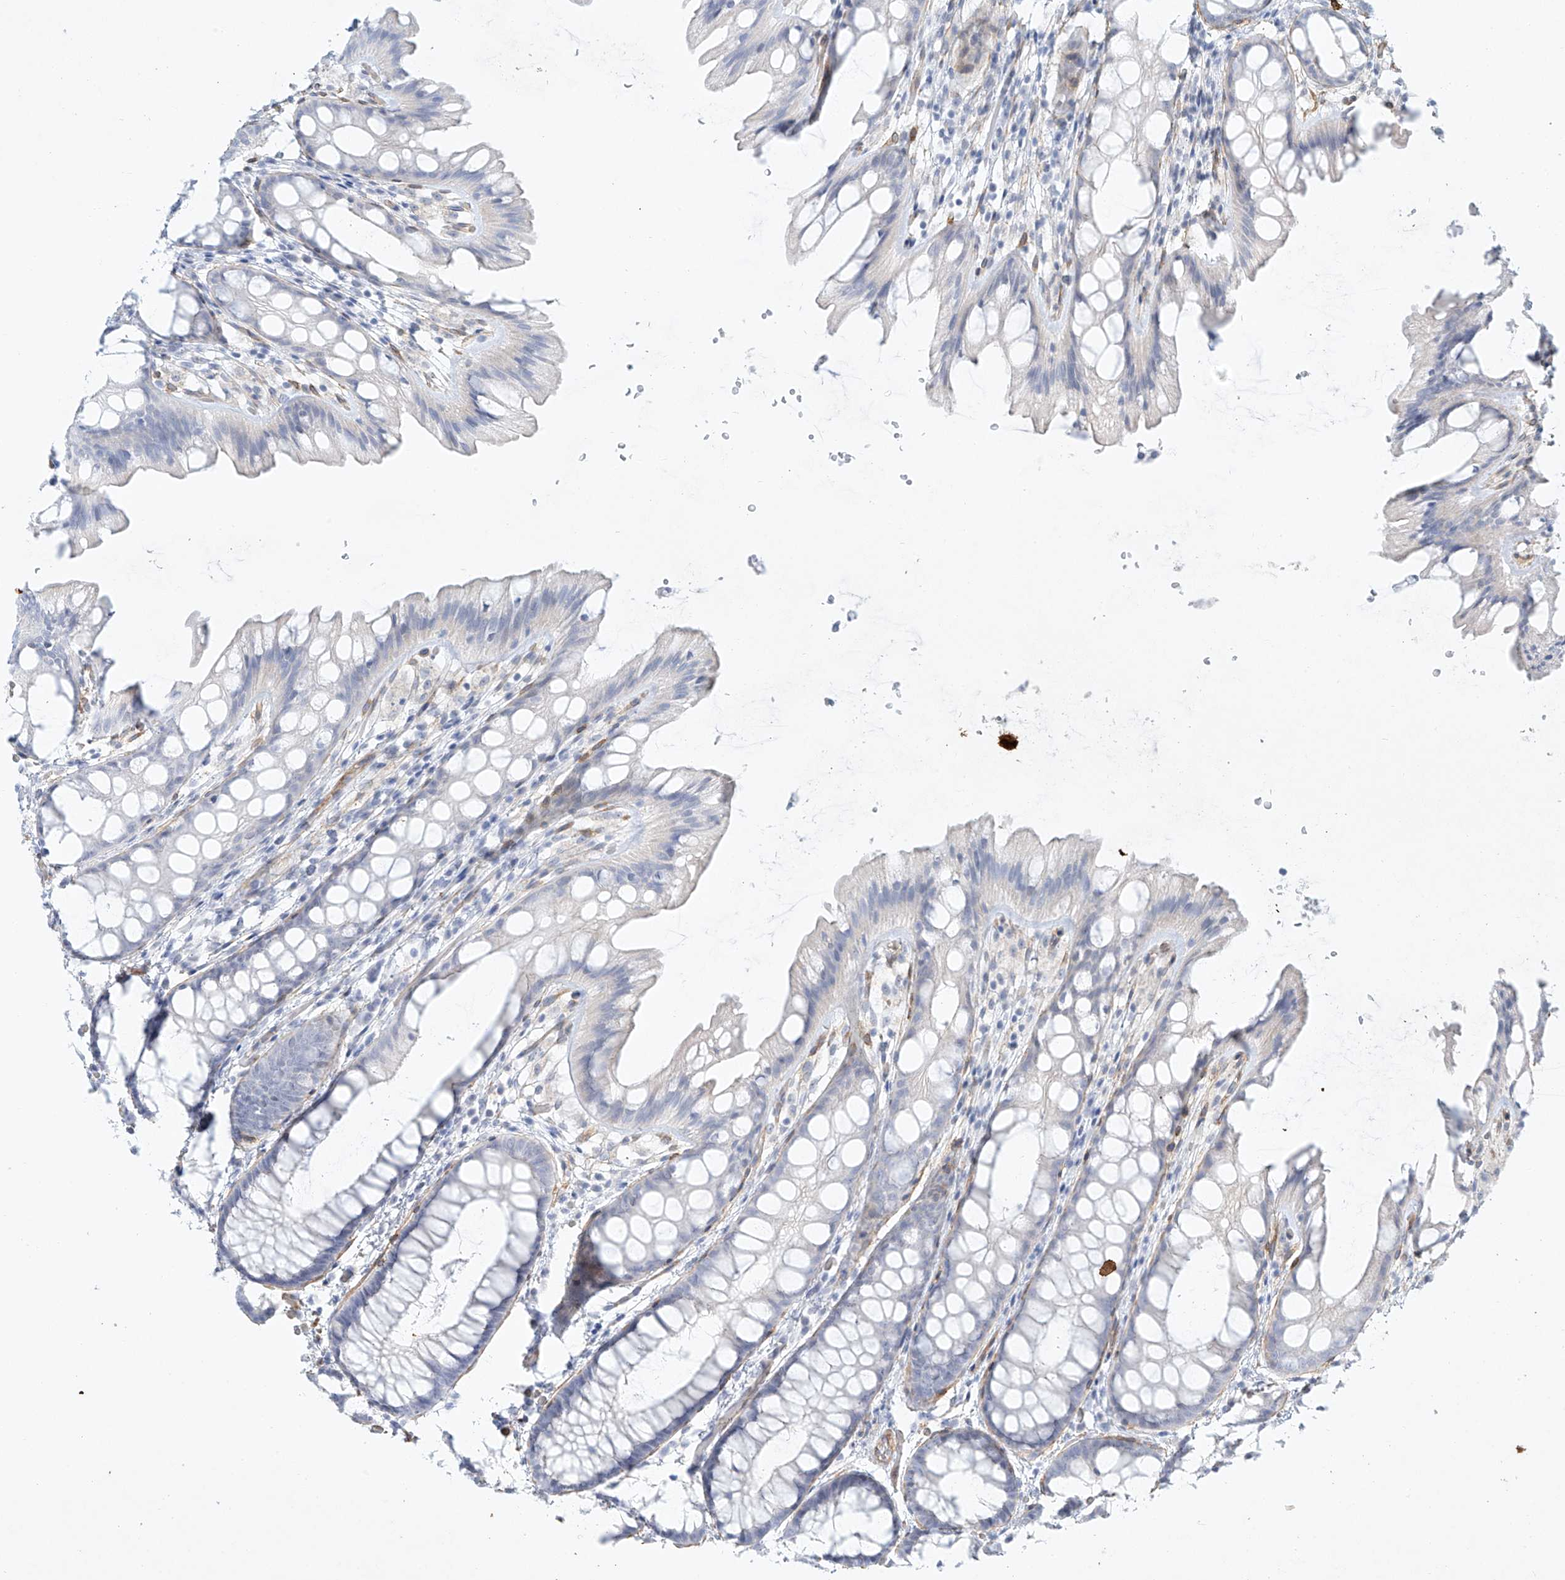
{"staining": {"intensity": "strong", "quantity": ">75%", "location": "cytoplasmic/membranous"}, "tissue": "colon", "cell_type": "Endothelial cells", "image_type": "normal", "snomed": [{"axis": "morphology", "description": "Normal tissue, NOS"}, {"axis": "topography", "description": "Colon"}], "caption": "Protein staining demonstrates strong cytoplasmic/membranous staining in approximately >75% of endothelial cells in unremarkable colon.", "gene": "REEP2", "patient": {"sex": "male", "age": 47}}